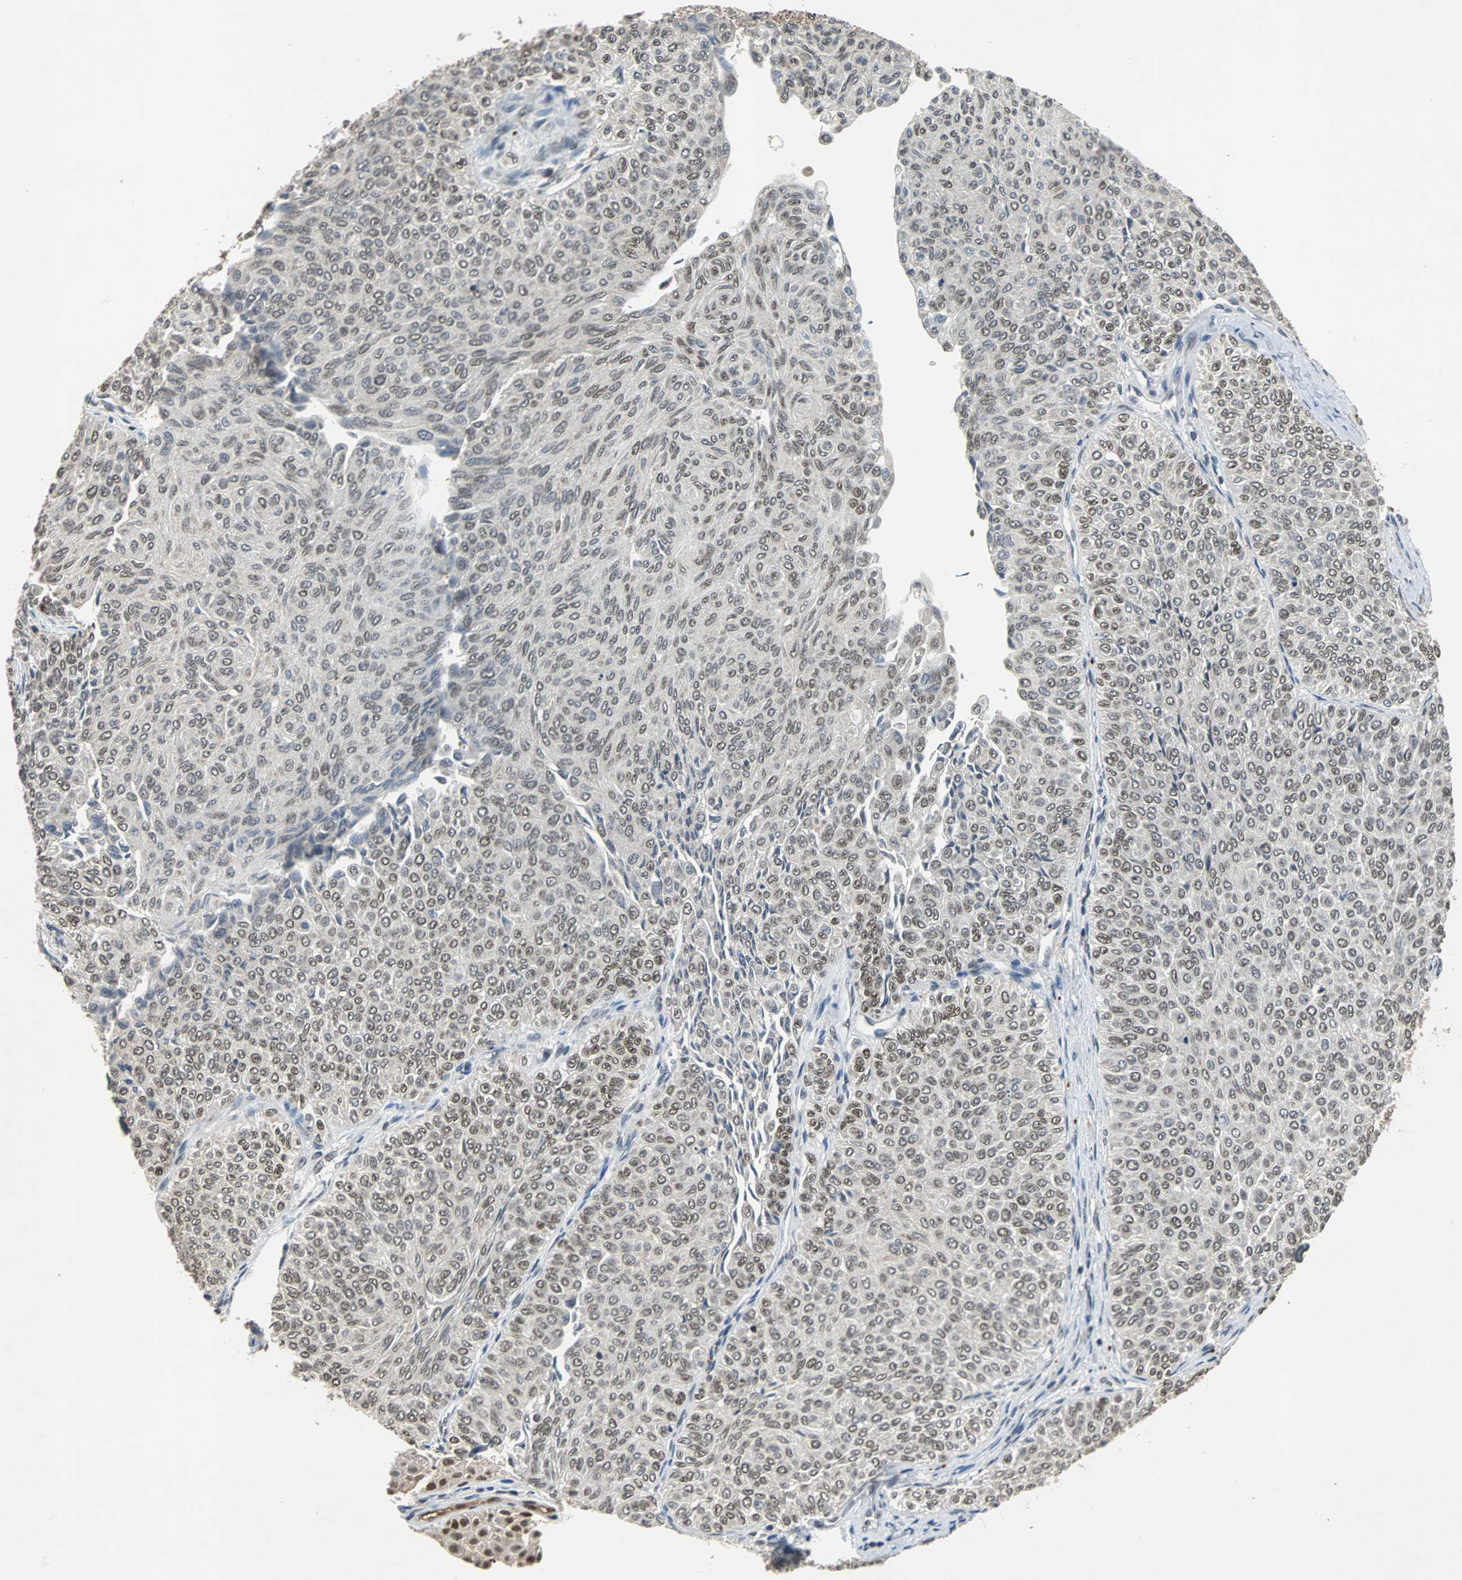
{"staining": {"intensity": "moderate", "quantity": "25%-75%", "location": "nuclear"}, "tissue": "urothelial cancer", "cell_type": "Tumor cells", "image_type": "cancer", "snomed": [{"axis": "morphology", "description": "Urothelial carcinoma, Low grade"}, {"axis": "topography", "description": "Urinary bladder"}], "caption": "Human urothelial cancer stained with a brown dye exhibits moderate nuclear positive positivity in approximately 25%-75% of tumor cells.", "gene": "PHC1", "patient": {"sex": "male", "age": 78}}